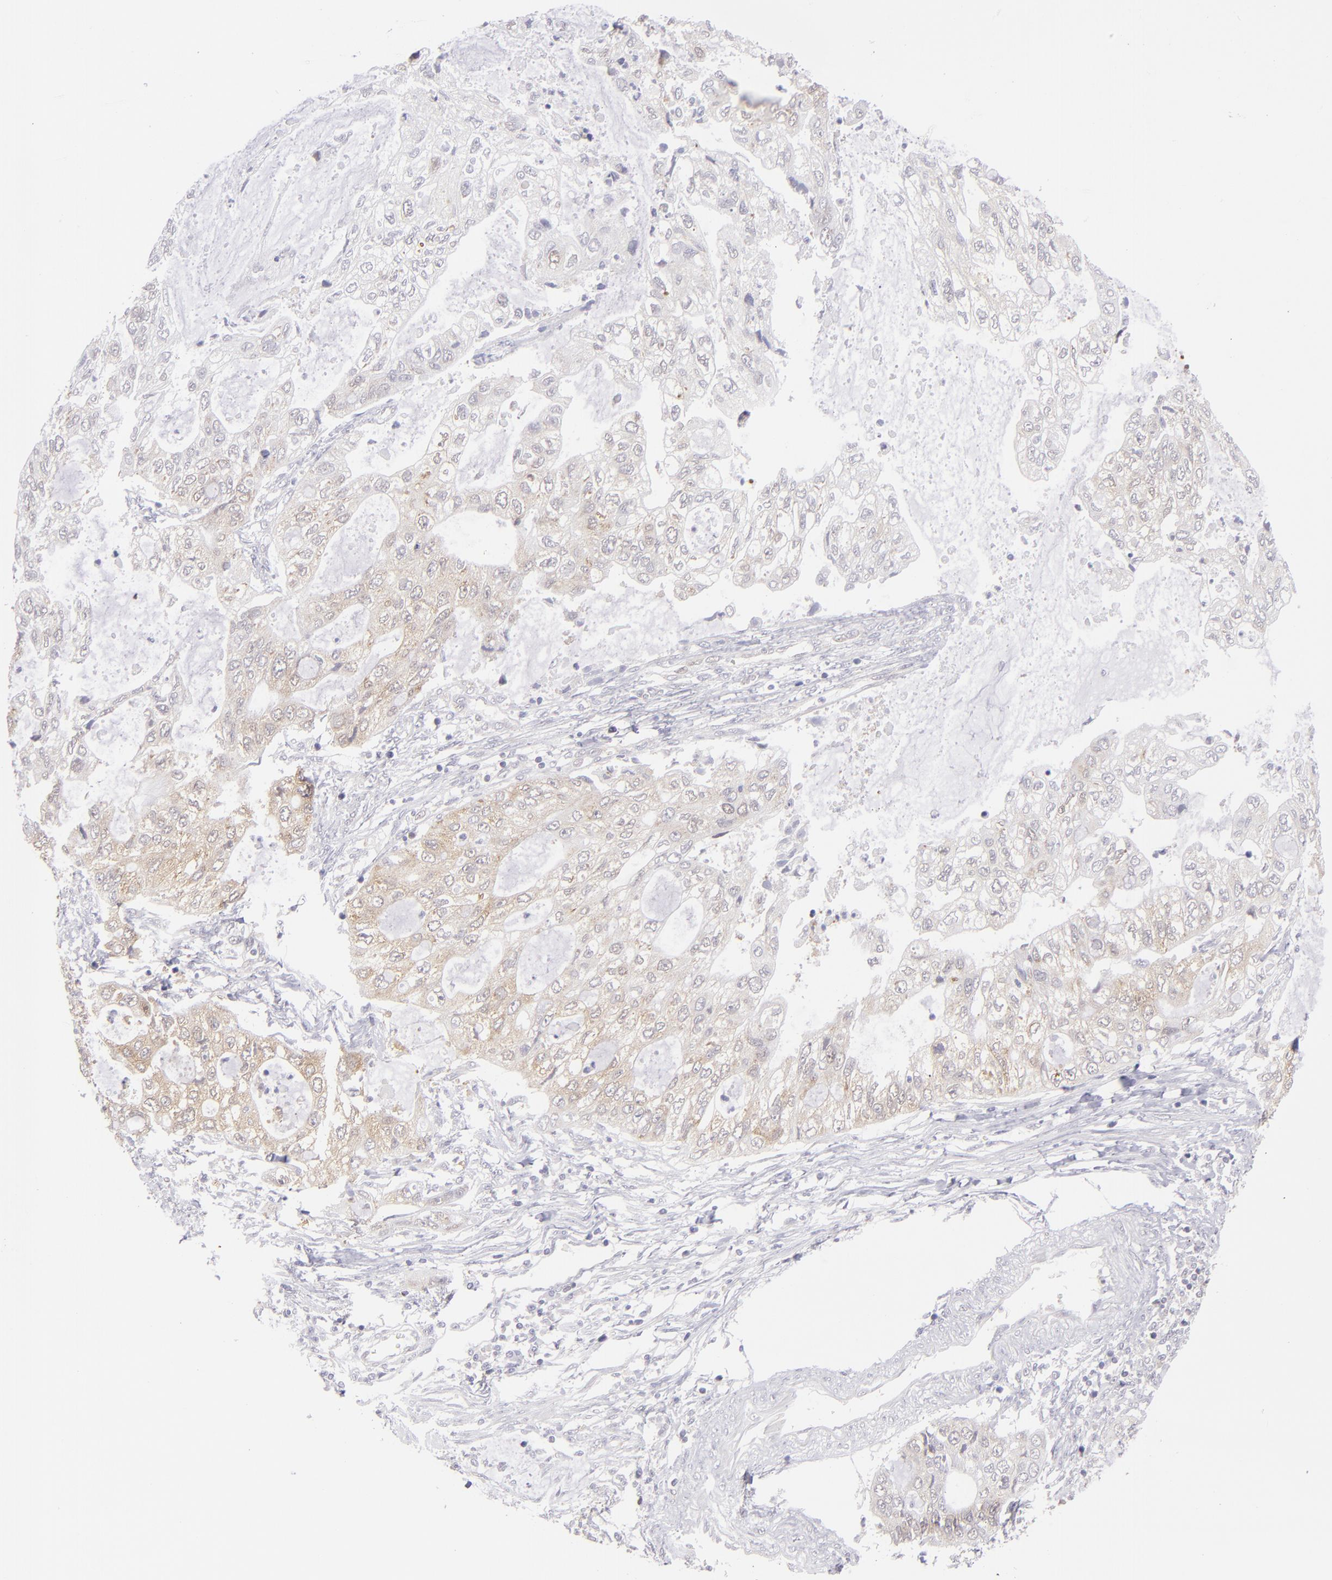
{"staining": {"intensity": "moderate", "quantity": ">75%", "location": "cytoplasmic/membranous"}, "tissue": "stomach cancer", "cell_type": "Tumor cells", "image_type": "cancer", "snomed": [{"axis": "morphology", "description": "Adenocarcinoma, NOS"}, {"axis": "topography", "description": "Stomach, upper"}], "caption": "Protein analysis of stomach adenocarcinoma tissue reveals moderate cytoplasmic/membranous staining in about >75% of tumor cells. The staining is performed using DAB brown chromogen to label protein expression. The nuclei are counter-stained blue using hematoxylin.", "gene": "PTPN13", "patient": {"sex": "female", "age": 52}}